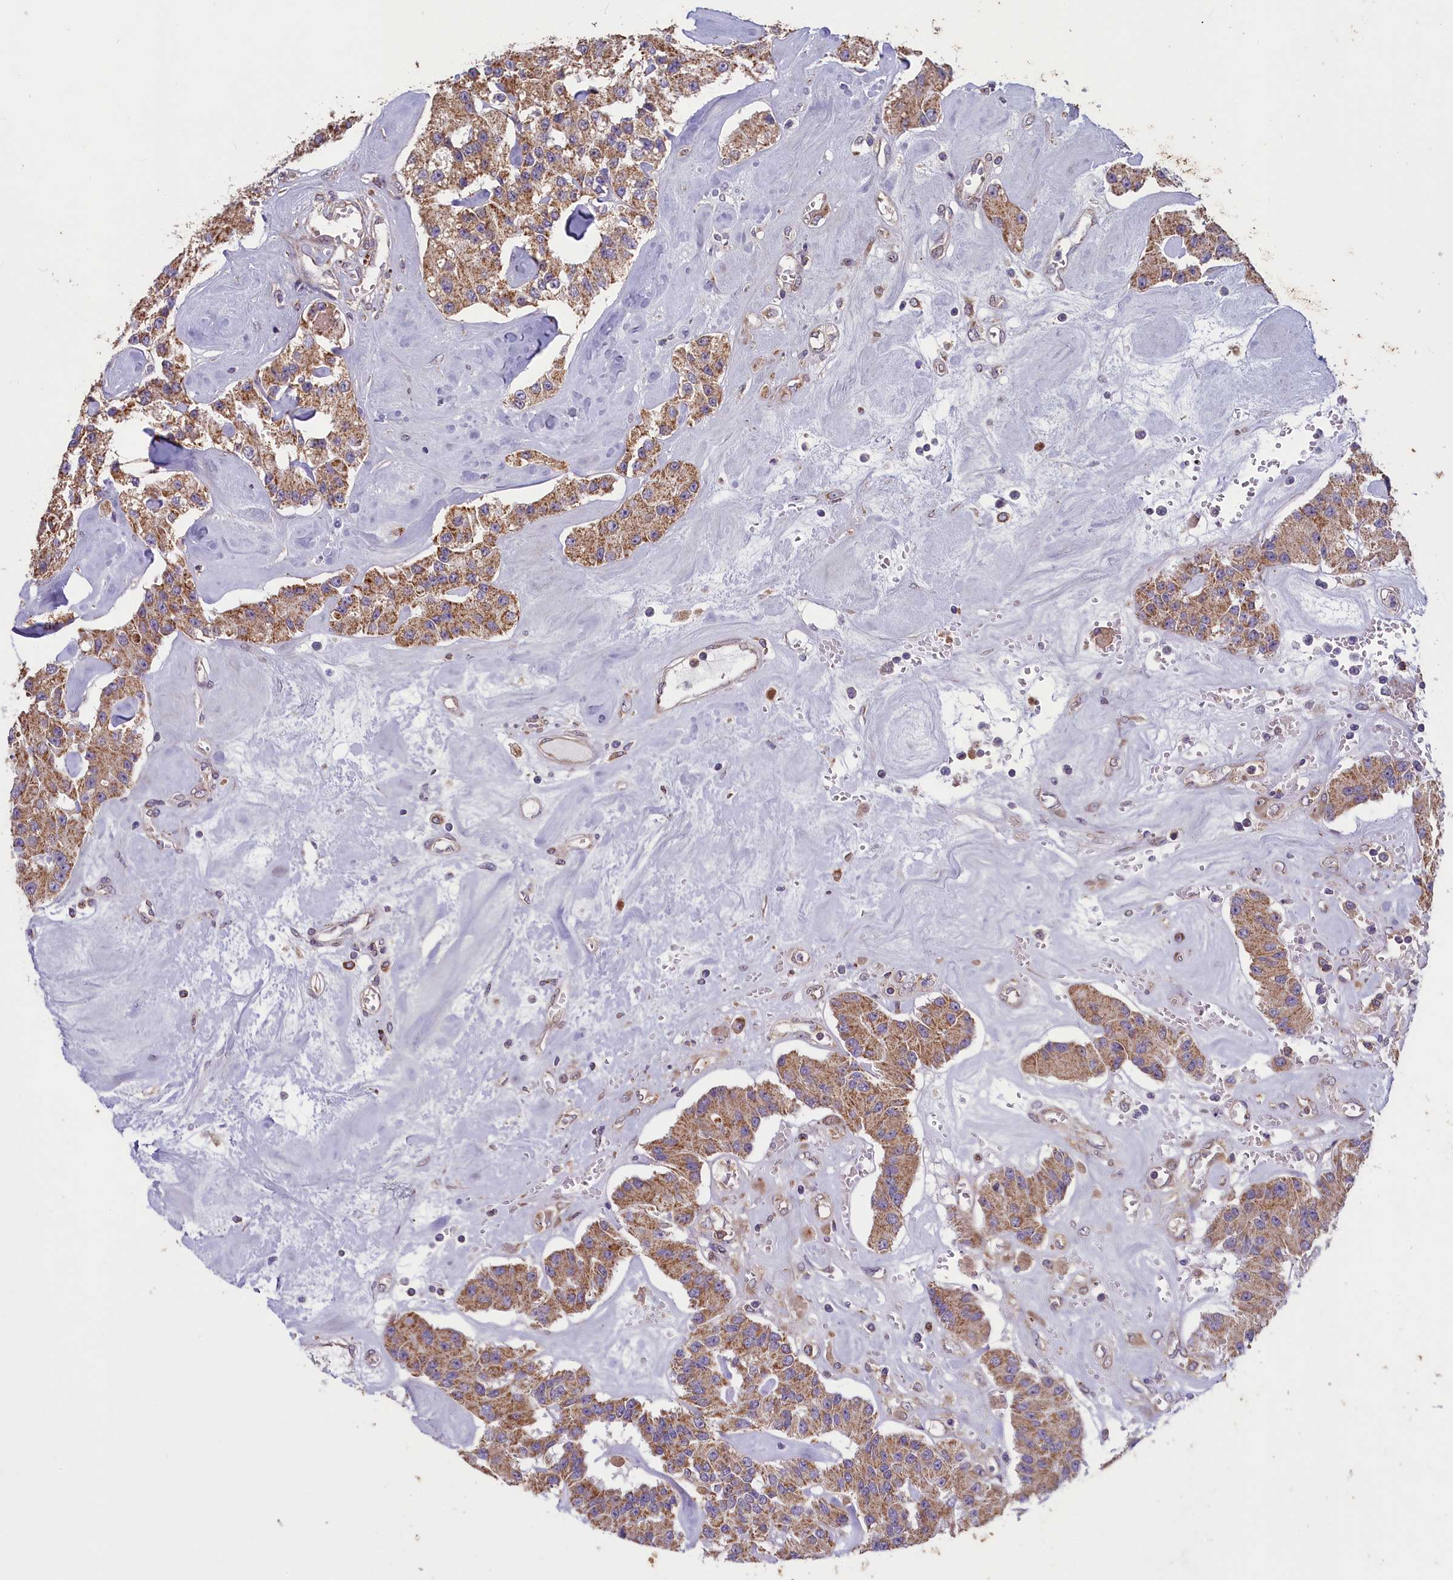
{"staining": {"intensity": "moderate", "quantity": ">75%", "location": "cytoplasmic/membranous"}, "tissue": "carcinoid", "cell_type": "Tumor cells", "image_type": "cancer", "snomed": [{"axis": "morphology", "description": "Carcinoid, malignant, NOS"}, {"axis": "topography", "description": "Pancreas"}], "caption": "Tumor cells demonstrate medium levels of moderate cytoplasmic/membranous positivity in about >75% of cells in carcinoid.", "gene": "ACAD8", "patient": {"sex": "male", "age": 41}}